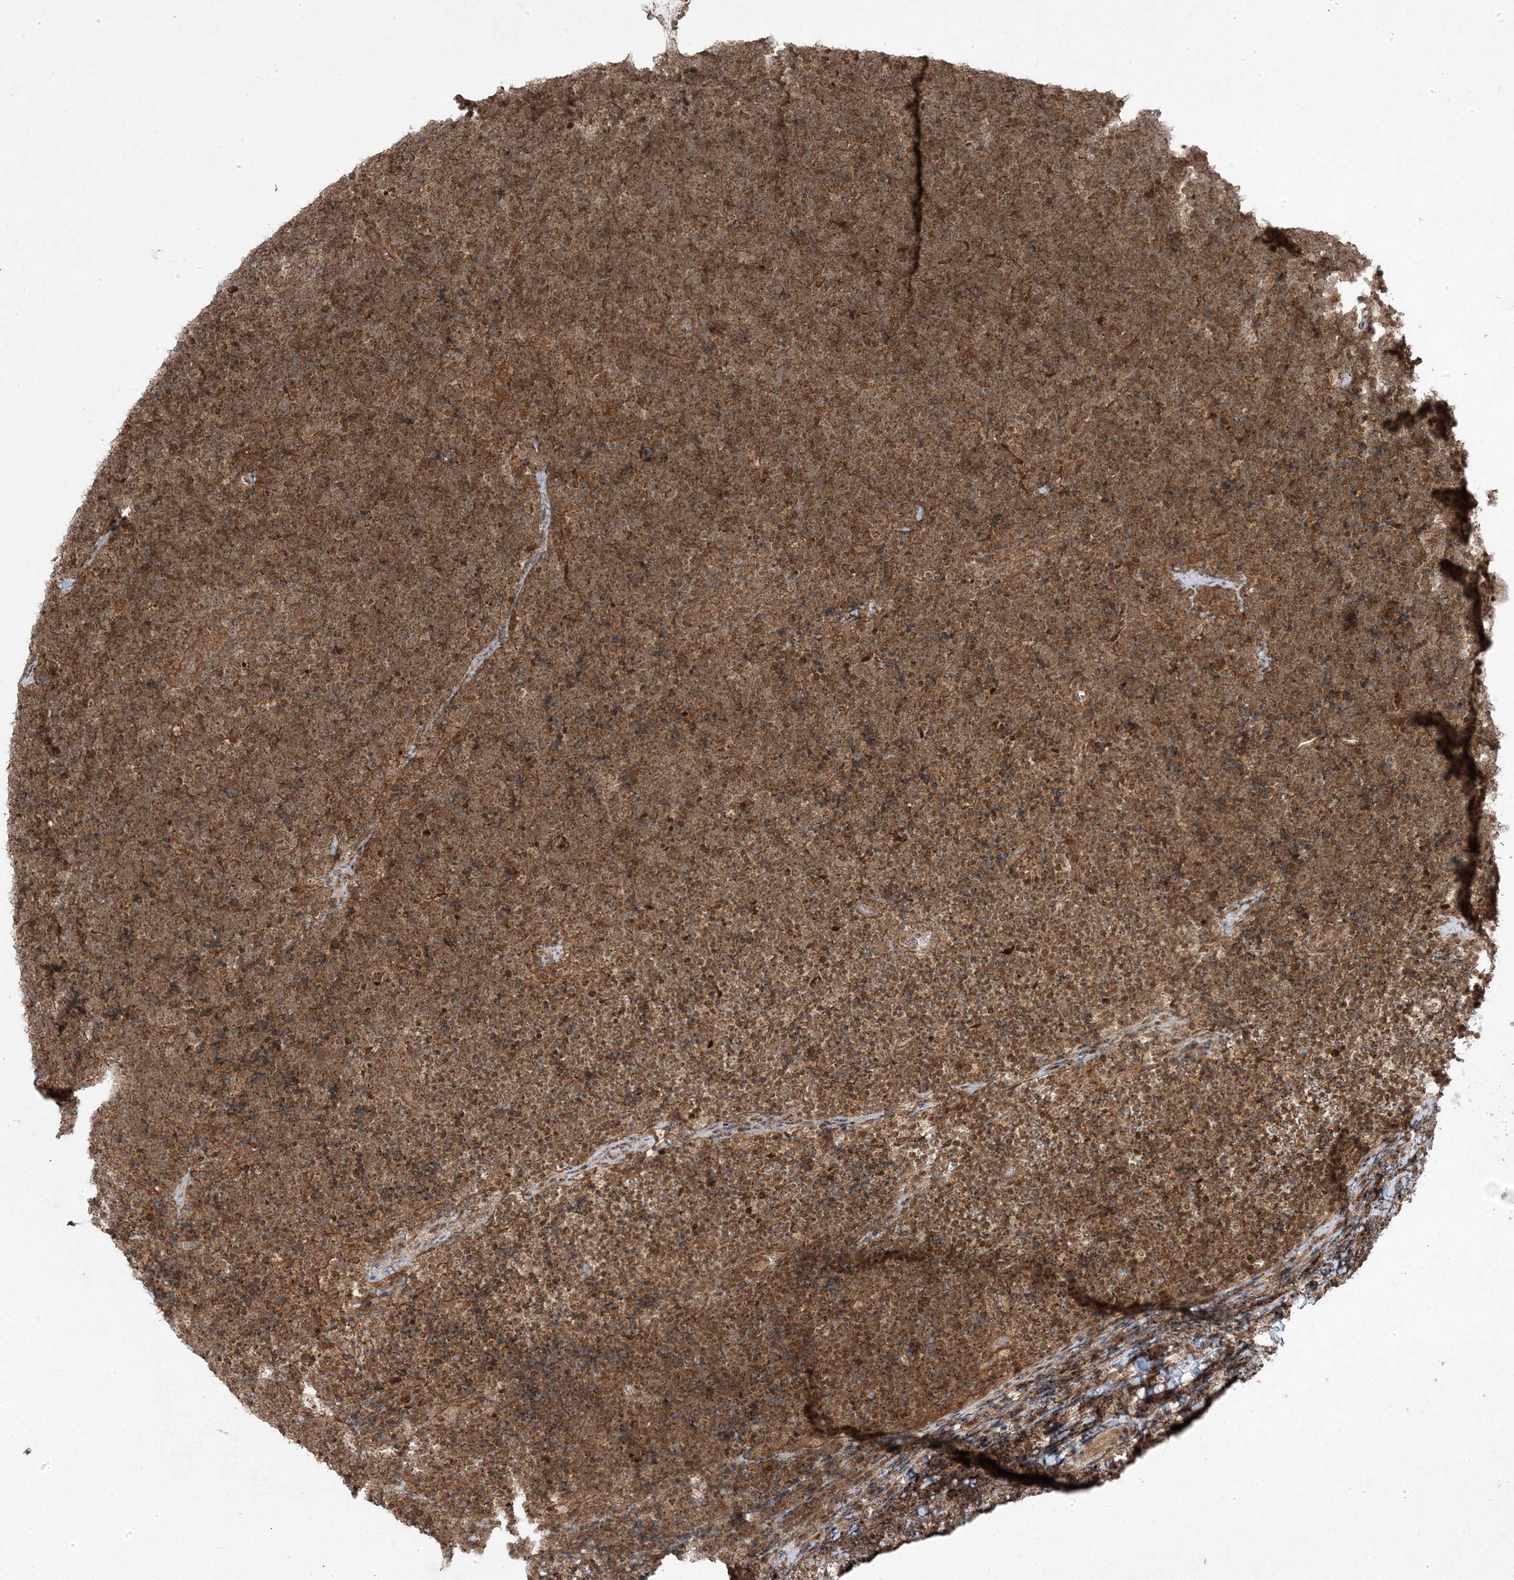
{"staining": {"intensity": "moderate", "quantity": ">75%", "location": "cytoplasmic/membranous,nuclear"}, "tissue": "lymphoma", "cell_type": "Tumor cells", "image_type": "cancer", "snomed": [{"axis": "morphology", "description": "Malignant lymphoma, non-Hodgkin's type, High grade"}, {"axis": "topography", "description": "Lymph node"}], "caption": "The micrograph shows a brown stain indicating the presence of a protein in the cytoplasmic/membranous and nuclear of tumor cells in malignant lymphoma, non-Hodgkin's type (high-grade).", "gene": "PLEKHM2", "patient": {"sex": "male", "age": 13}}